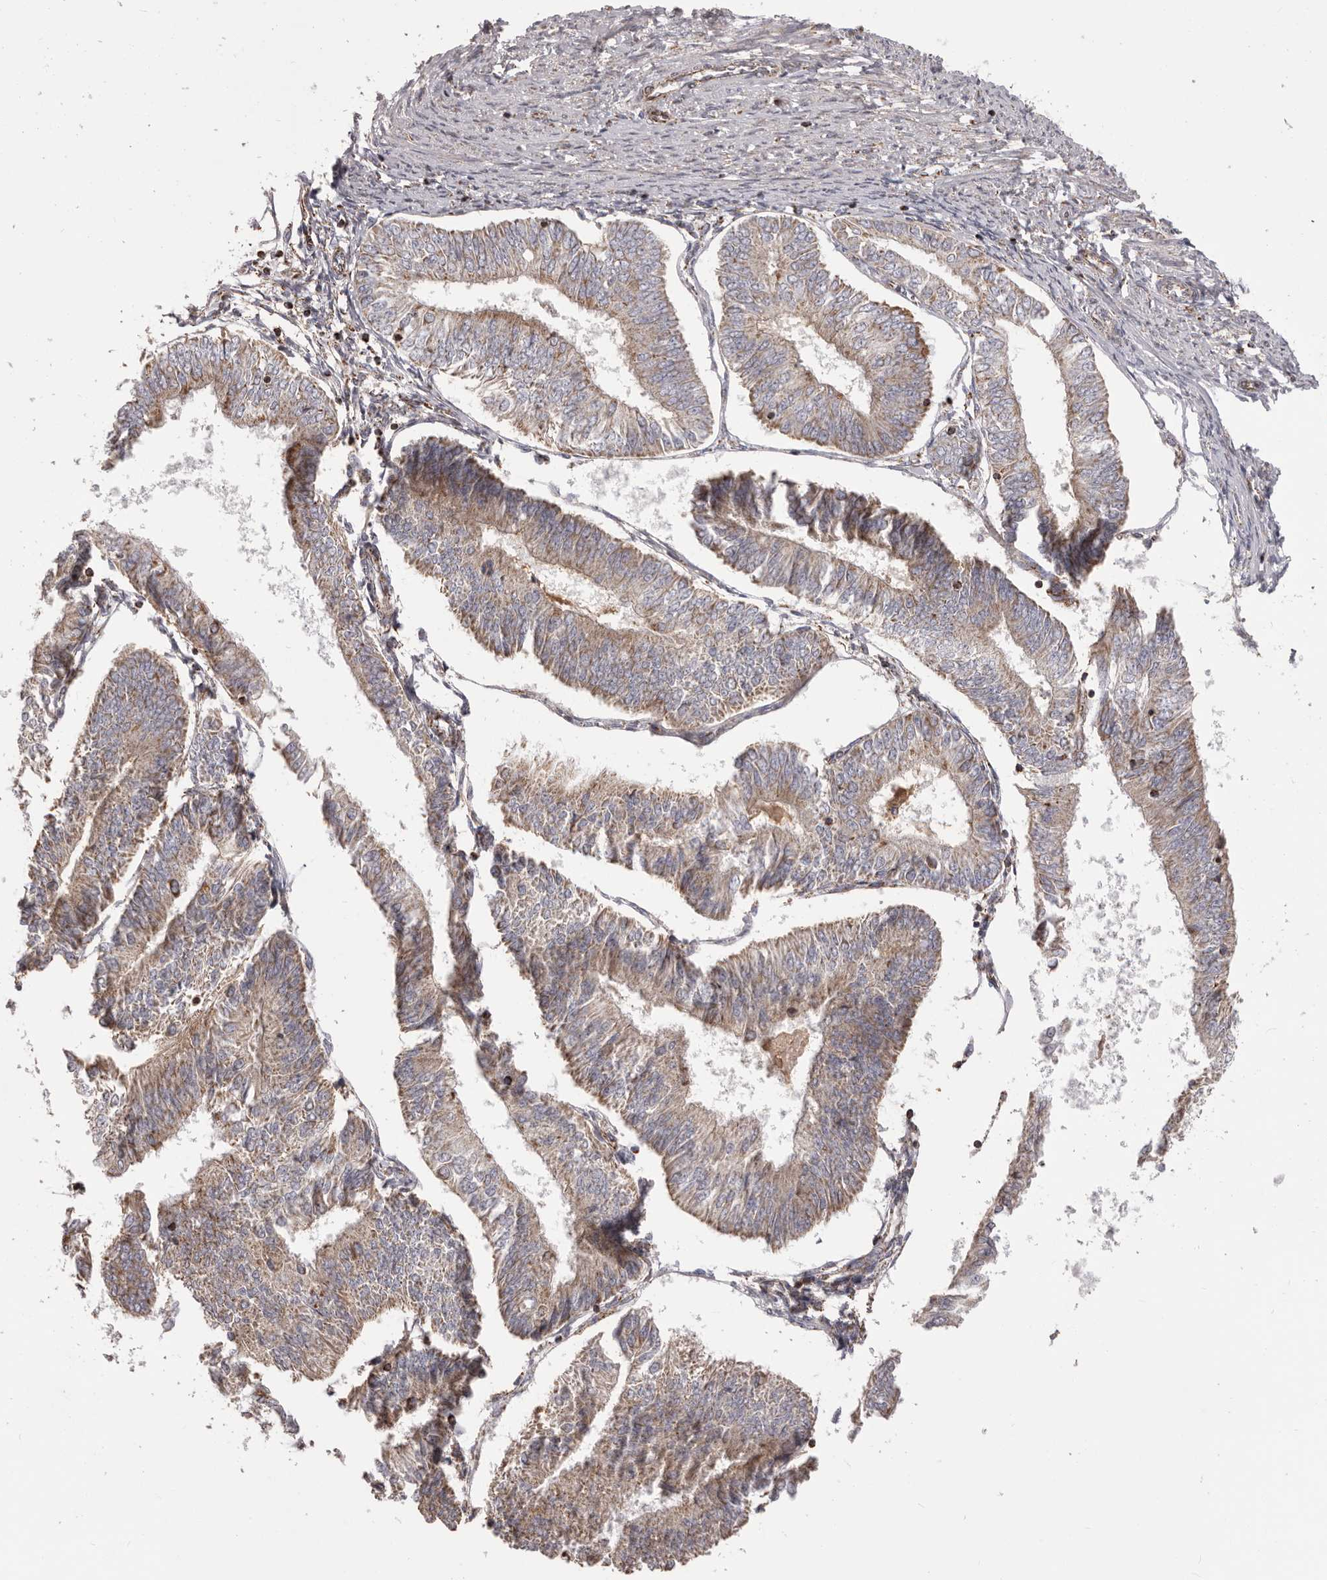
{"staining": {"intensity": "moderate", "quantity": ">75%", "location": "cytoplasmic/membranous"}, "tissue": "endometrial cancer", "cell_type": "Tumor cells", "image_type": "cancer", "snomed": [{"axis": "morphology", "description": "Adenocarcinoma, NOS"}, {"axis": "topography", "description": "Endometrium"}], "caption": "Immunohistochemical staining of endometrial adenocarcinoma shows moderate cytoplasmic/membranous protein expression in about >75% of tumor cells.", "gene": "CHRM2", "patient": {"sex": "female", "age": 58}}